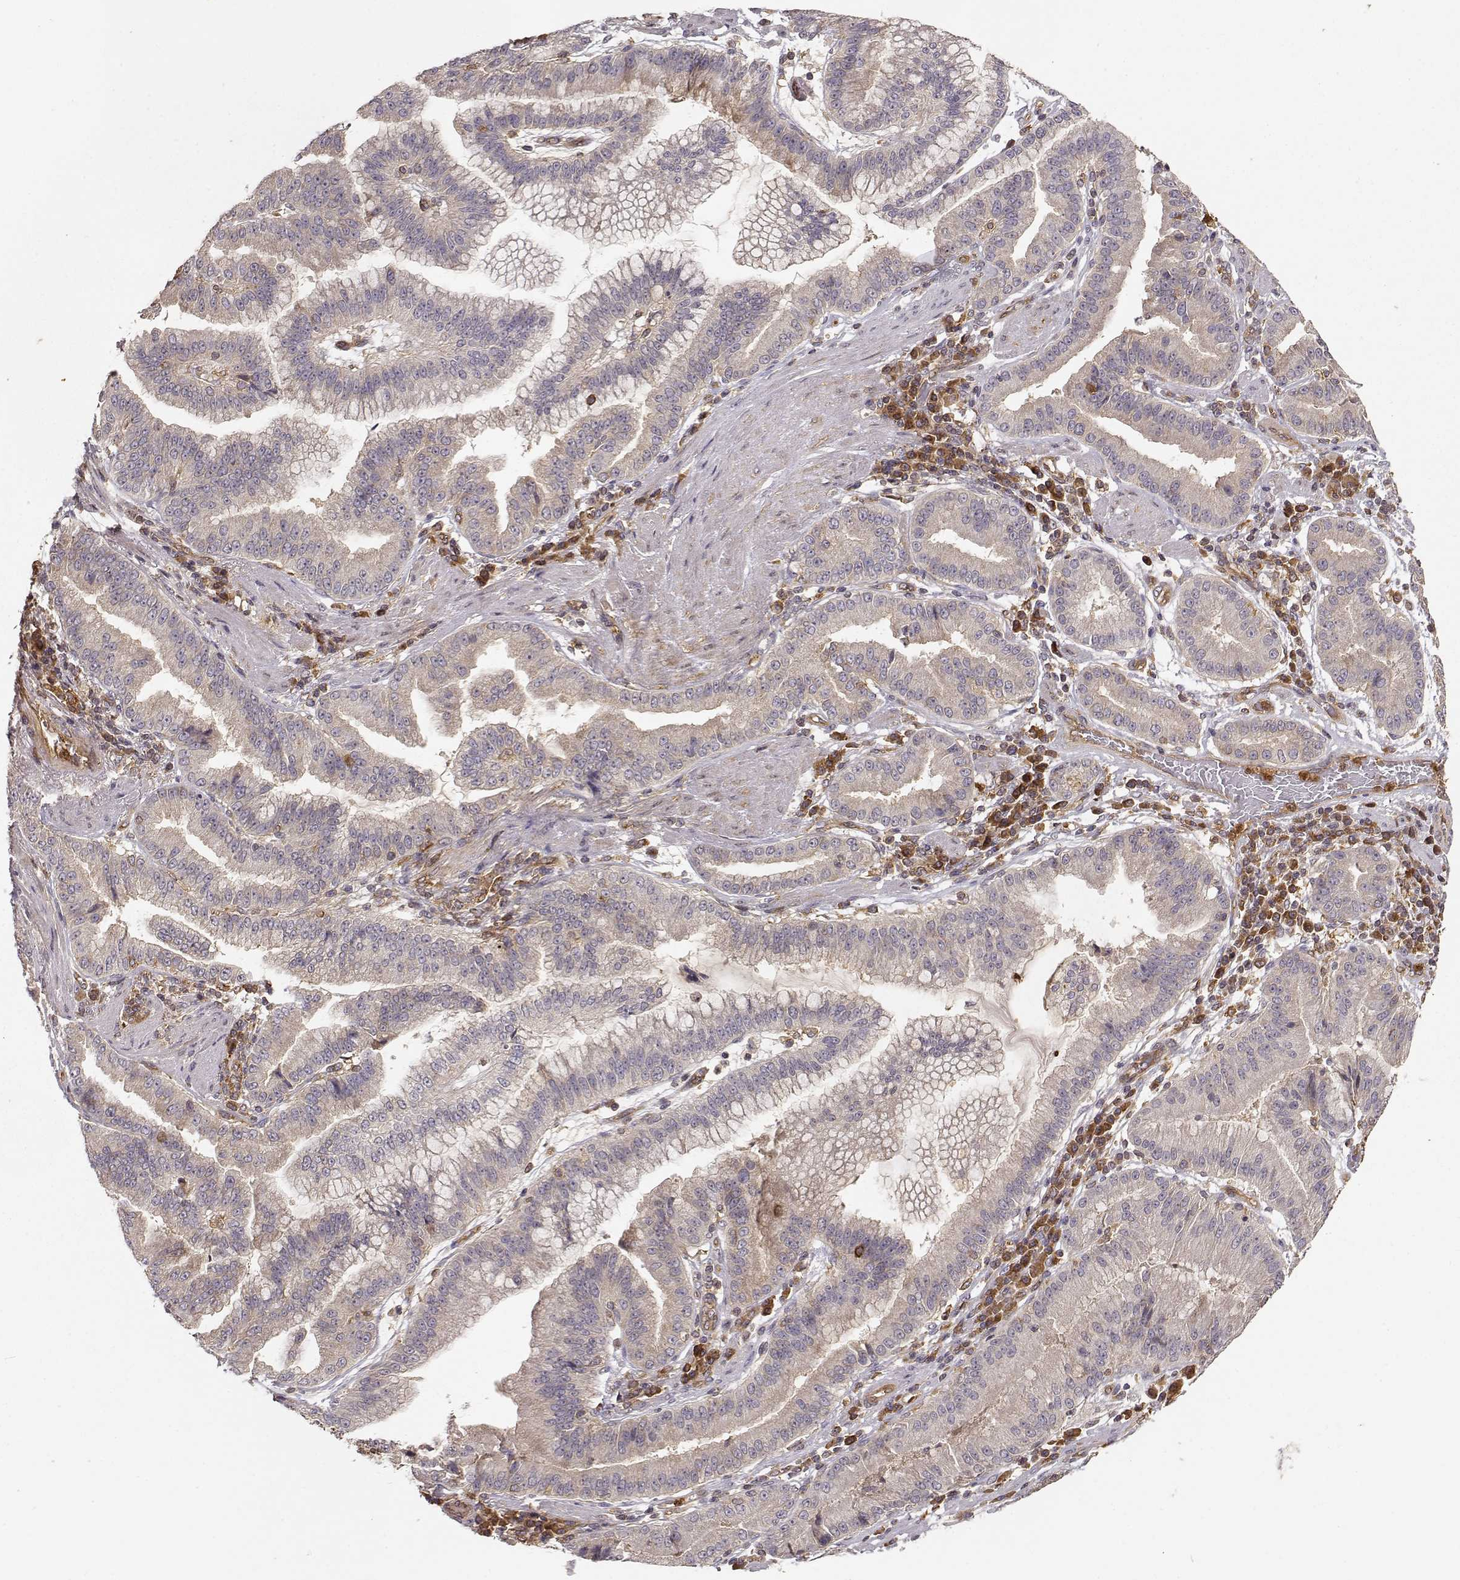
{"staining": {"intensity": "weak", "quantity": ">75%", "location": "cytoplasmic/membranous"}, "tissue": "stomach cancer", "cell_type": "Tumor cells", "image_type": "cancer", "snomed": [{"axis": "morphology", "description": "Adenocarcinoma, NOS"}, {"axis": "topography", "description": "Stomach"}], "caption": "High-power microscopy captured an immunohistochemistry (IHC) micrograph of stomach adenocarcinoma, revealing weak cytoplasmic/membranous positivity in approximately >75% of tumor cells.", "gene": "ARHGEF2", "patient": {"sex": "male", "age": 83}}